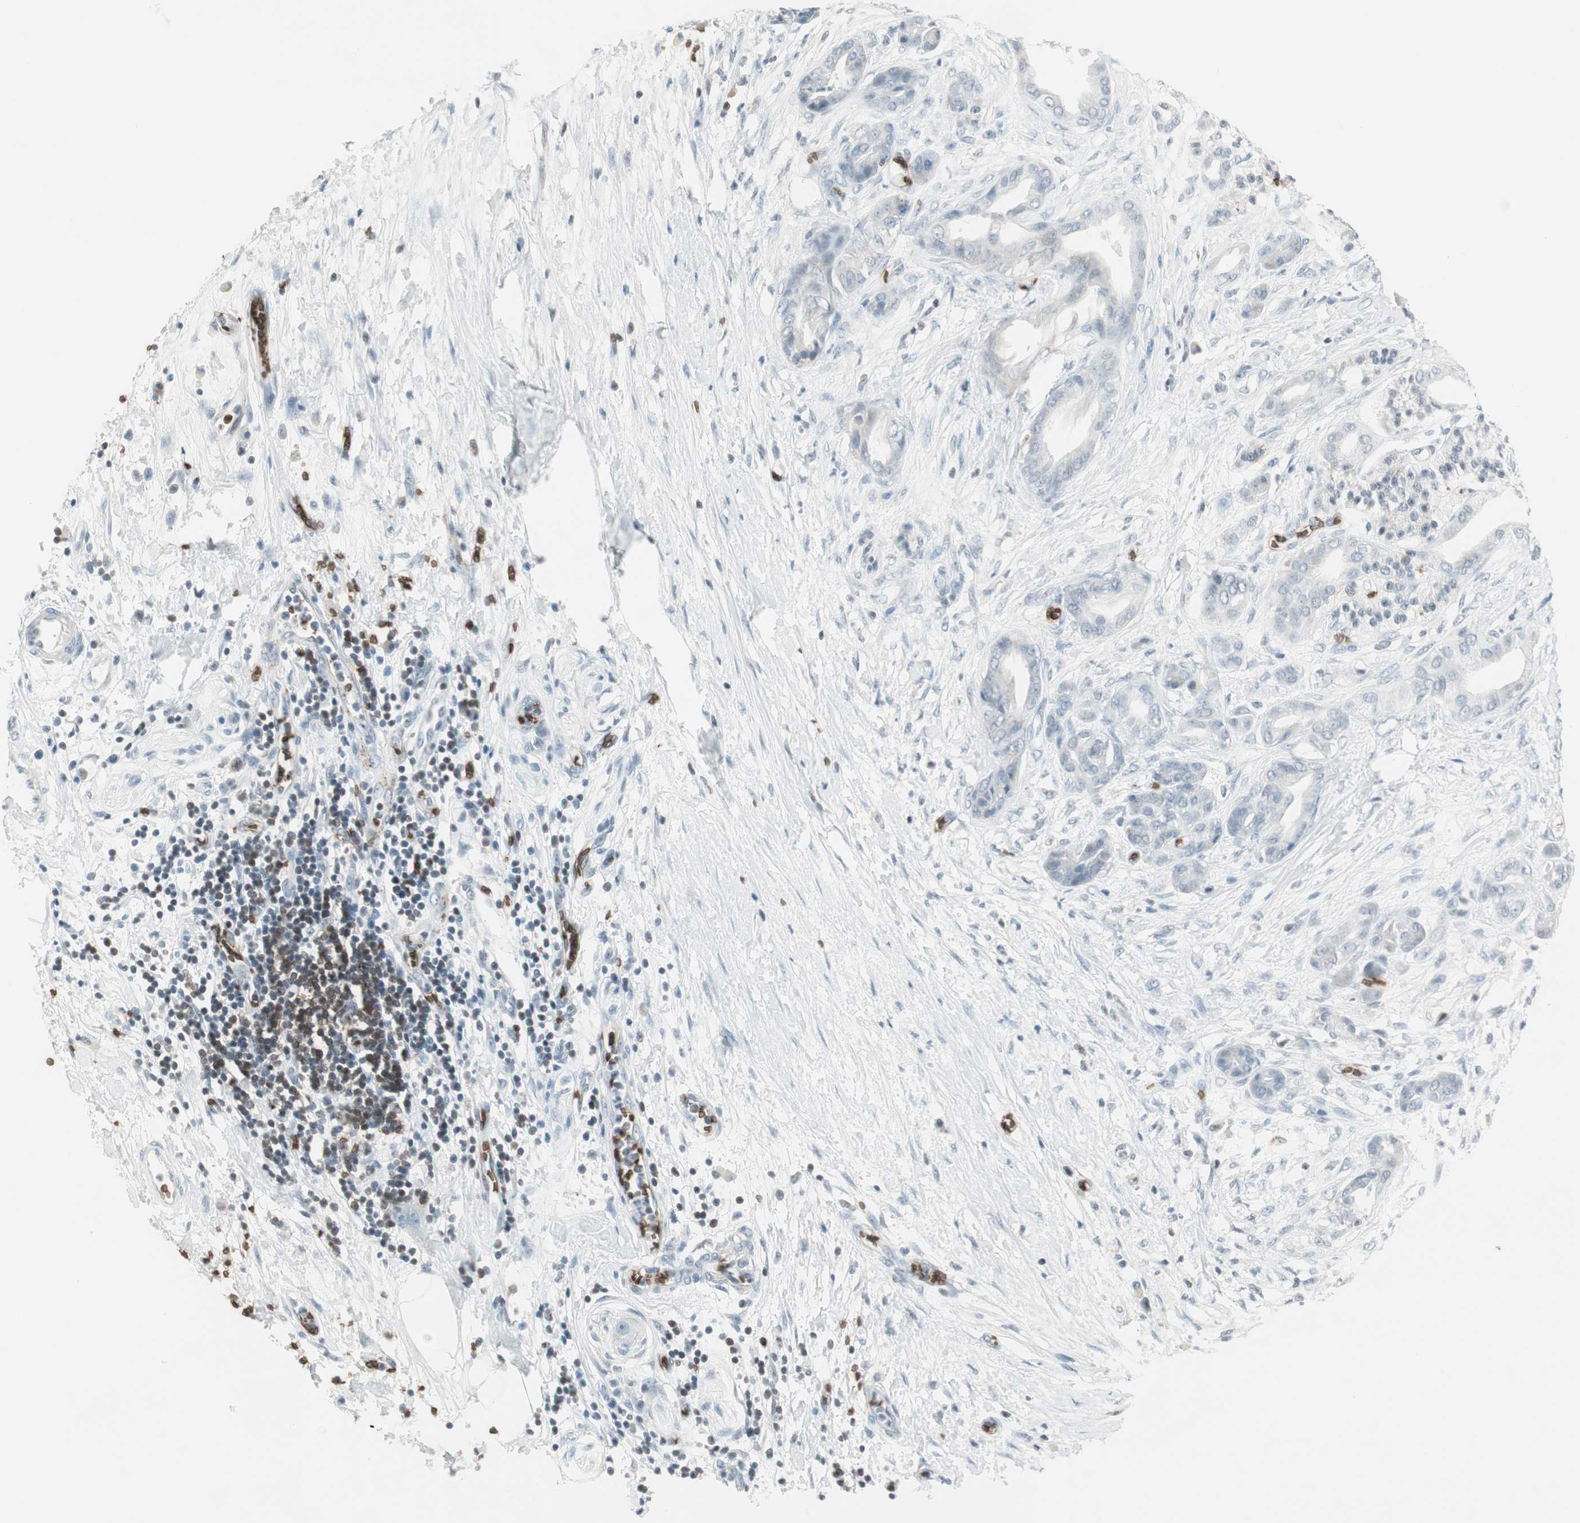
{"staining": {"intensity": "negative", "quantity": "none", "location": "none"}, "tissue": "pancreatic cancer", "cell_type": "Tumor cells", "image_type": "cancer", "snomed": [{"axis": "morphology", "description": "Adenocarcinoma, NOS"}, {"axis": "topography", "description": "Pancreas"}], "caption": "Human pancreatic adenocarcinoma stained for a protein using immunohistochemistry (IHC) reveals no positivity in tumor cells.", "gene": "MAP4K1", "patient": {"sex": "male", "age": 59}}